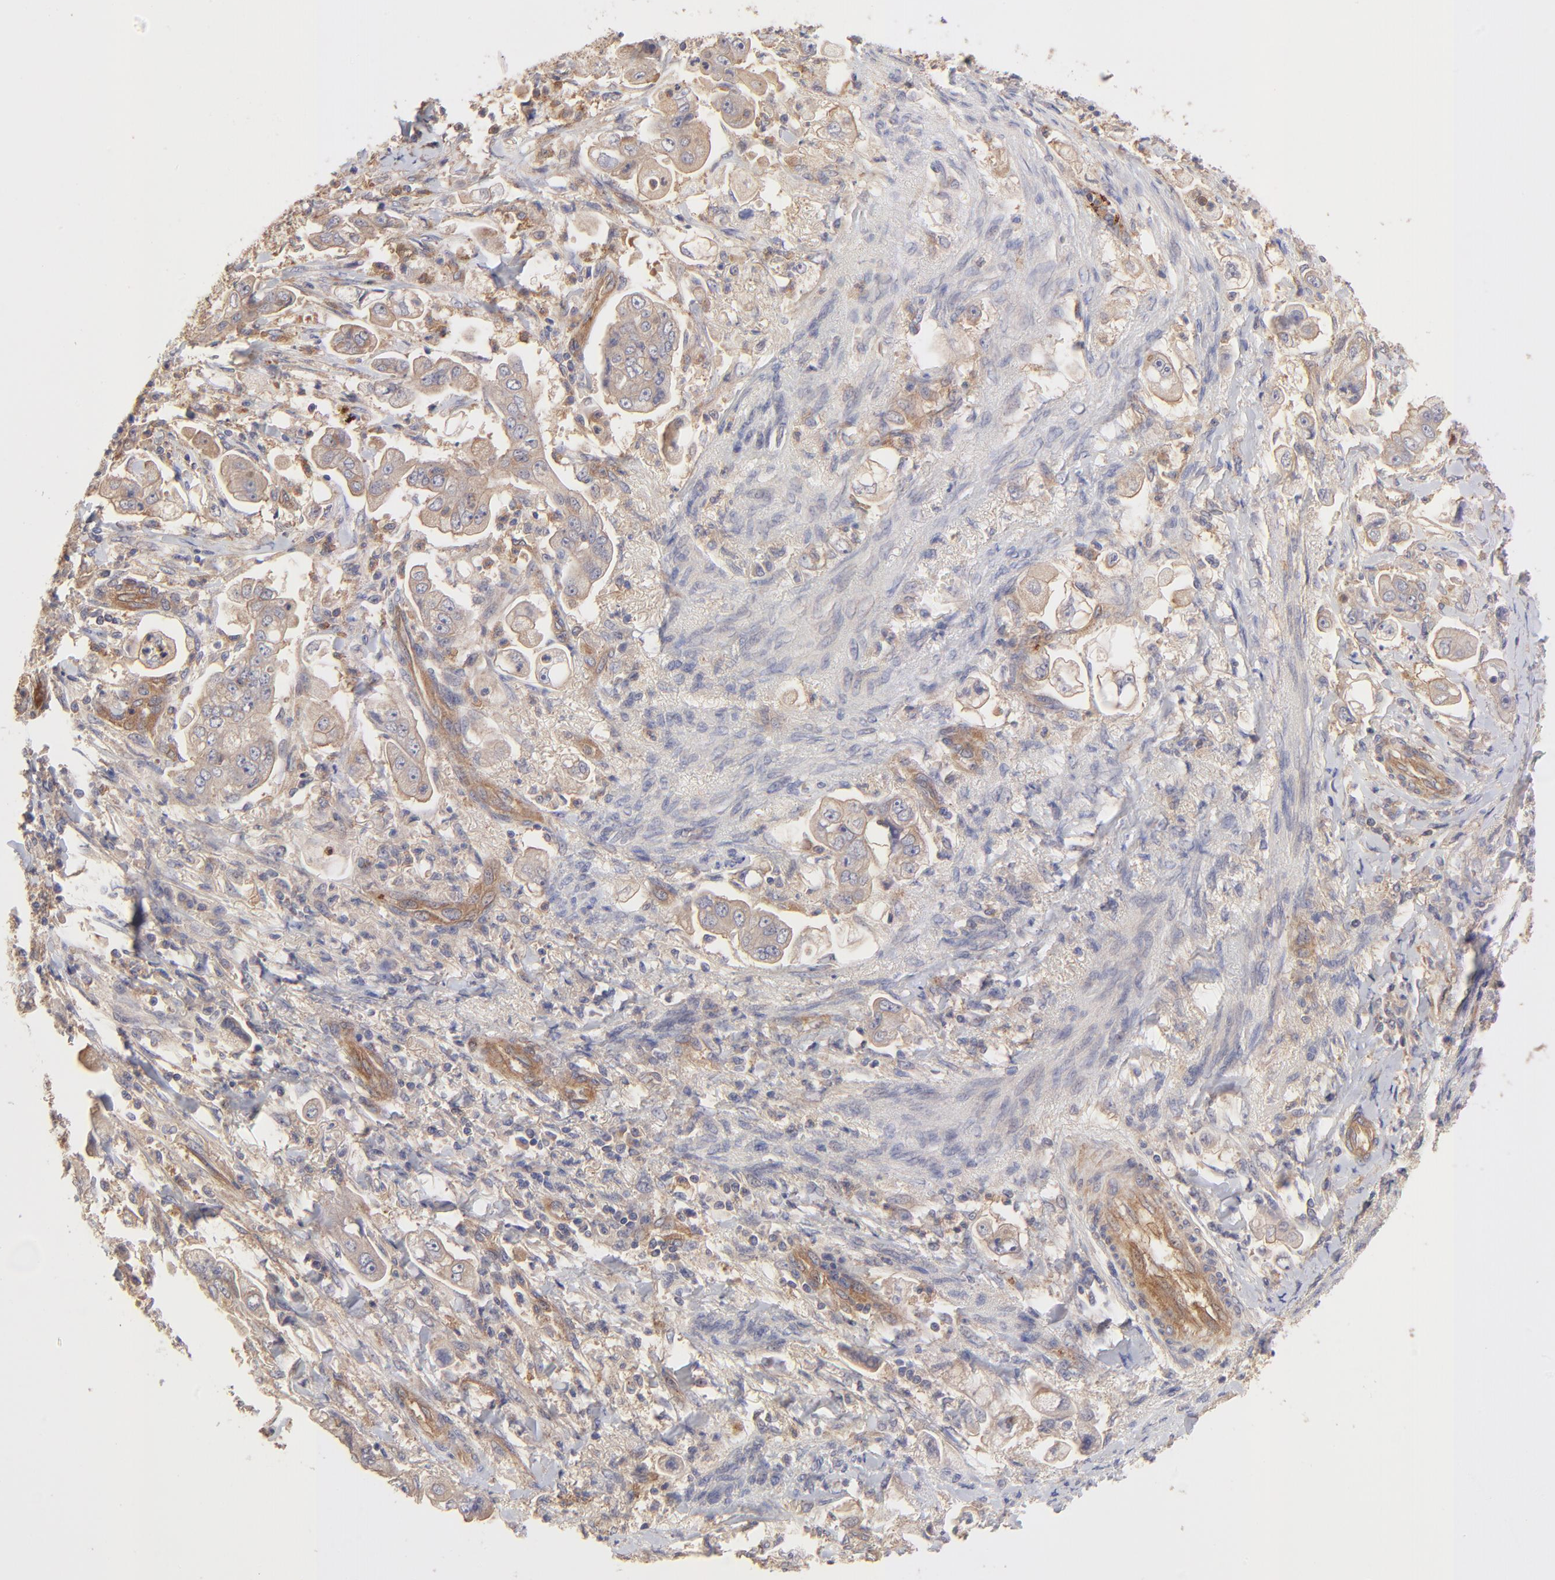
{"staining": {"intensity": "moderate", "quantity": "<25%", "location": "cytoplasmic/membranous"}, "tissue": "stomach cancer", "cell_type": "Tumor cells", "image_type": "cancer", "snomed": [{"axis": "morphology", "description": "Adenocarcinoma, NOS"}, {"axis": "topography", "description": "Stomach"}], "caption": "The histopathology image demonstrates immunohistochemical staining of adenocarcinoma (stomach). There is moderate cytoplasmic/membranous expression is seen in approximately <25% of tumor cells. (DAB IHC with brightfield microscopy, high magnification).", "gene": "ASB7", "patient": {"sex": "male", "age": 62}}